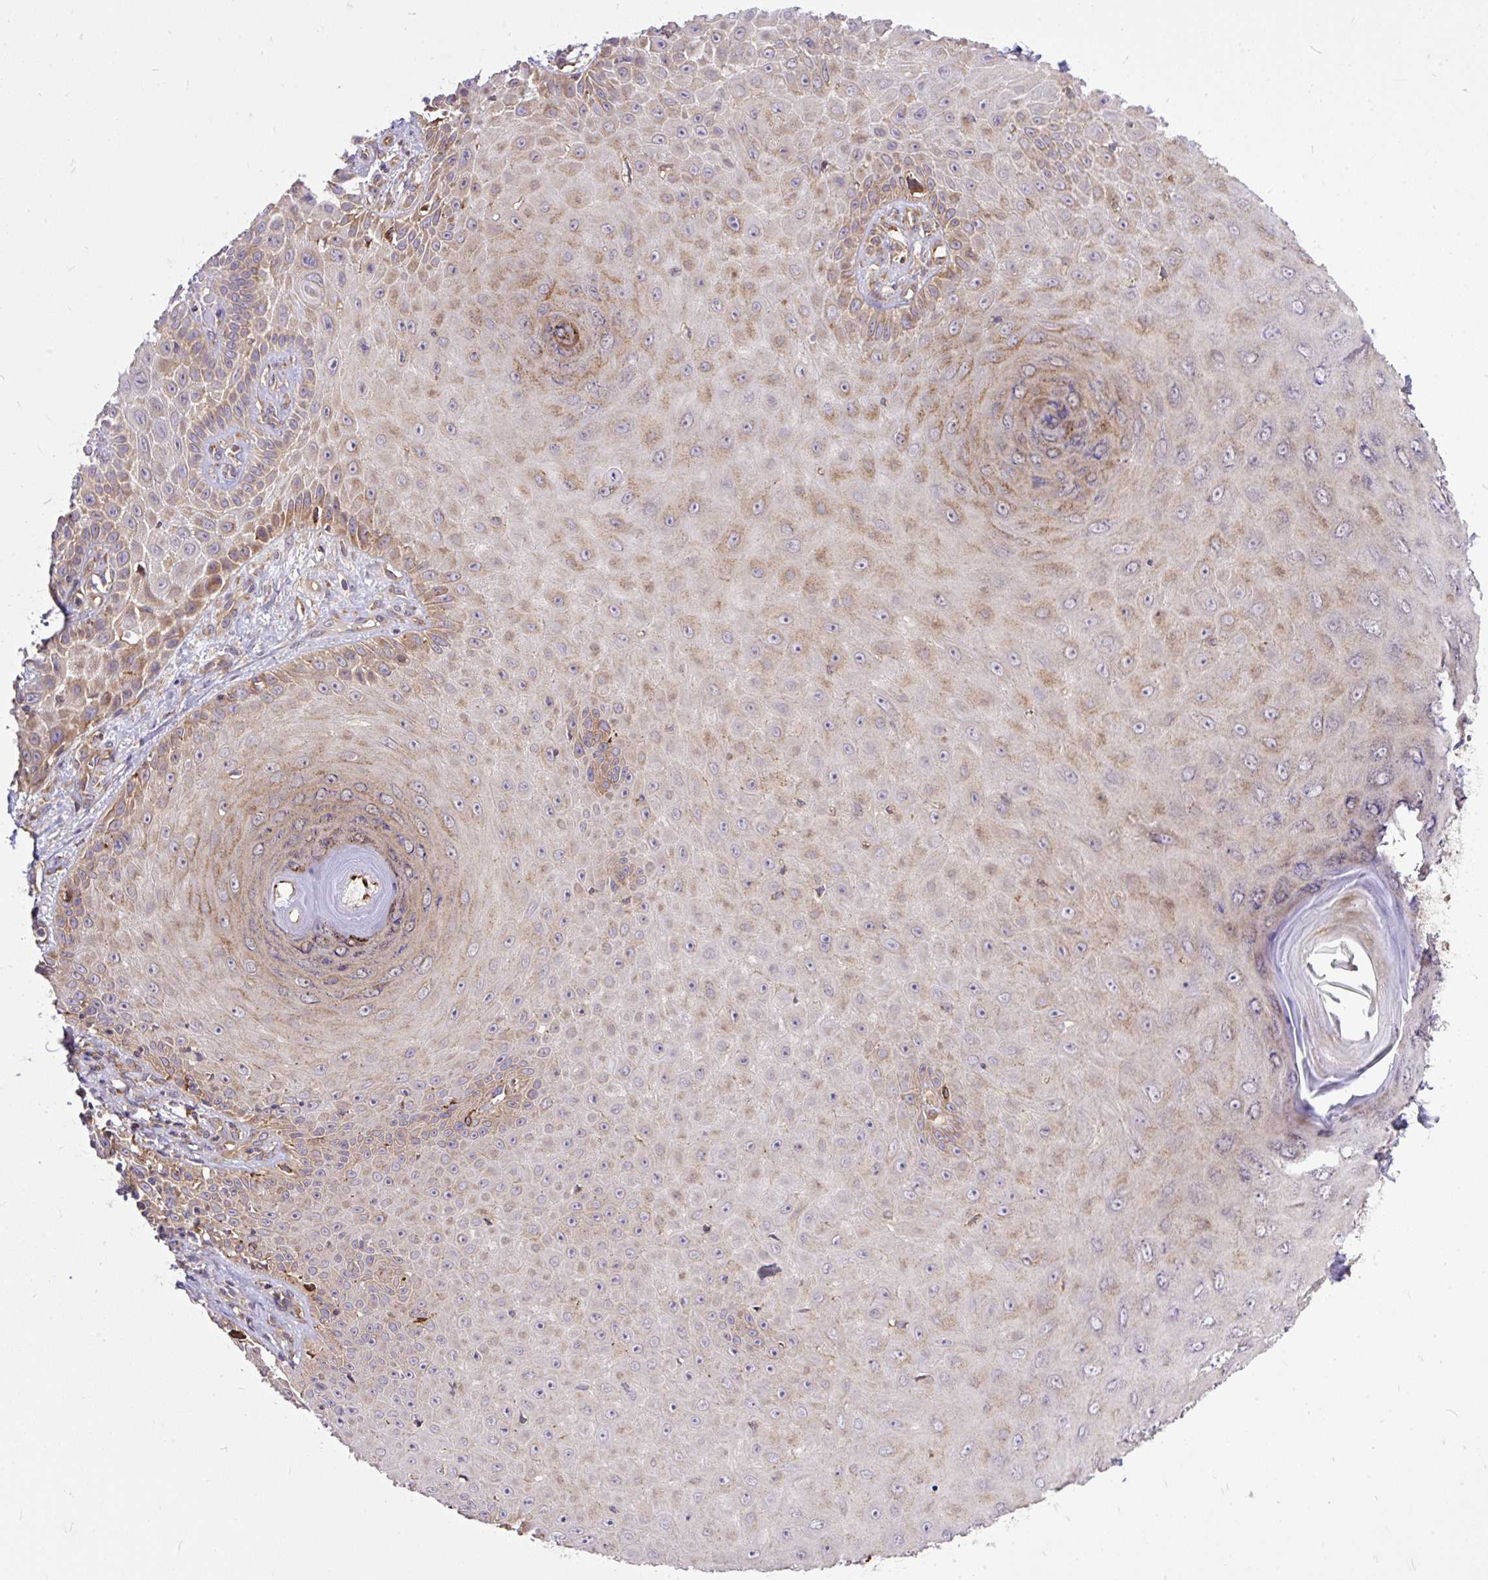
{"staining": {"intensity": "weak", "quantity": "<25%", "location": "cytoplasmic/membranous"}, "tissue": "skin cancer", "cell_type": "Tumor cells", "image_type": "cancer", "snomed": [{"axis": "morphology", "description": "Squamous cell carcinoma, NOS"}, {"axis": "topography", "description": "Skin"}], "caption": "Immunohistochemical staining of human skin cancer (squamous cell carcinoma) demonstrates no significant staining in tumor cells. (DAB (3,3'-diaminobenzidine) IHC with hematoxylin counter stain).", "gene": "TRIM17", "patient": {"sex": "male", "age": 86}}